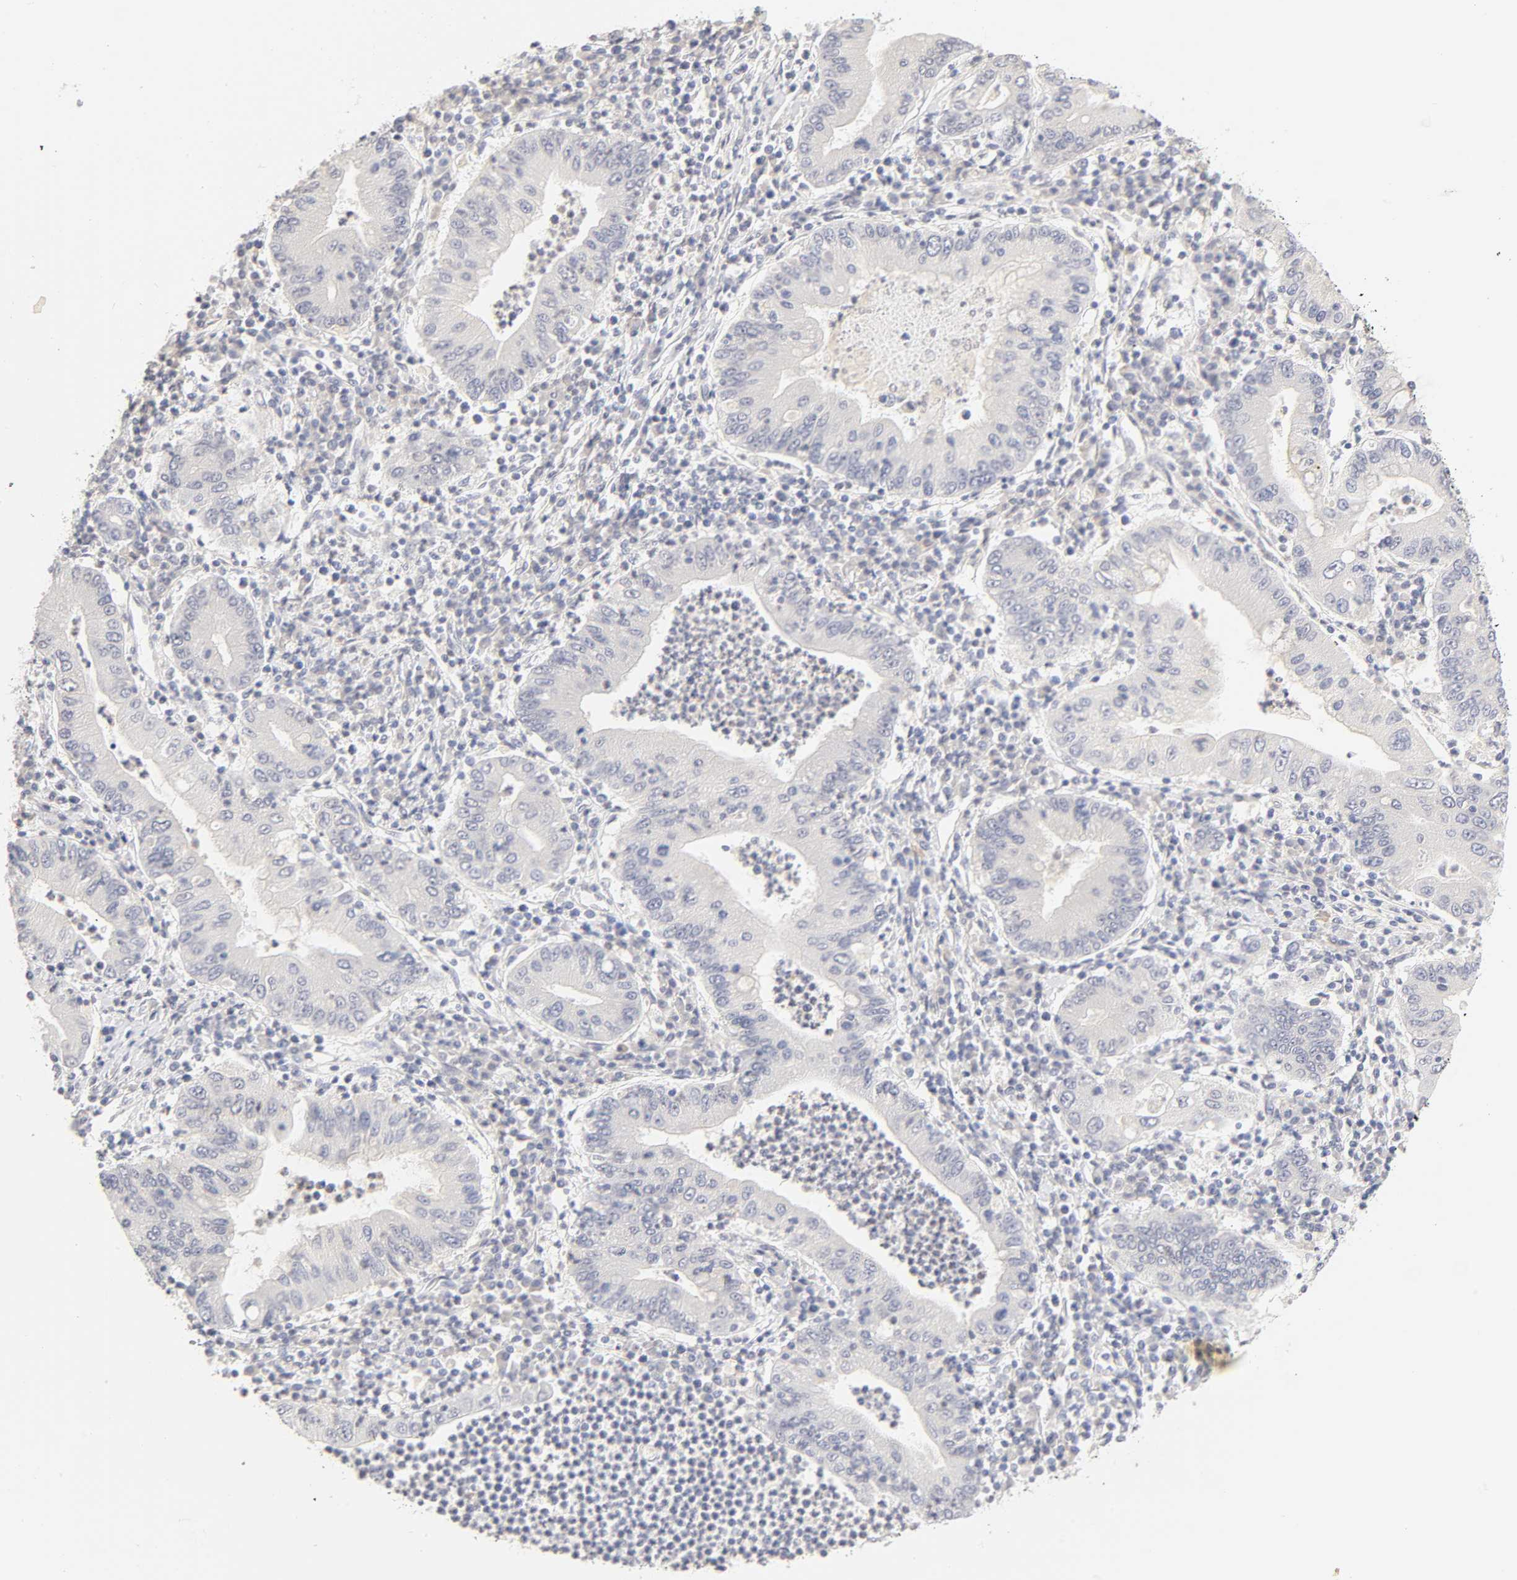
{"staining": {"intensity": "negative", "quantity": "none", "location": "none"}, "tissue": "stomach cancer", "cell_type": "Tumor cells", "image_type": "cancer", "snomed": [{"axis": "morphology", "description": "Normal tissue, NOS"}, {"axis": "morphology", "description": "Adenocarcinoma, NOS"}, {"axis": "topography", "description": "Esophagus"}, {"axis": "topography", "description": "Stomach, upper"}, {"axis": "topography", "description": "Peripheral nerve tissue"}], "caption": "IHC histopathology image of neoplastic tissue: adenocarcinoma (stomach) stained with DAB (3,3'-diaminobenzidine) displays no significant protein staining in tumor cells.", "gene": "CYP4B1", "patient": {"sex": "male", "age": 62}}